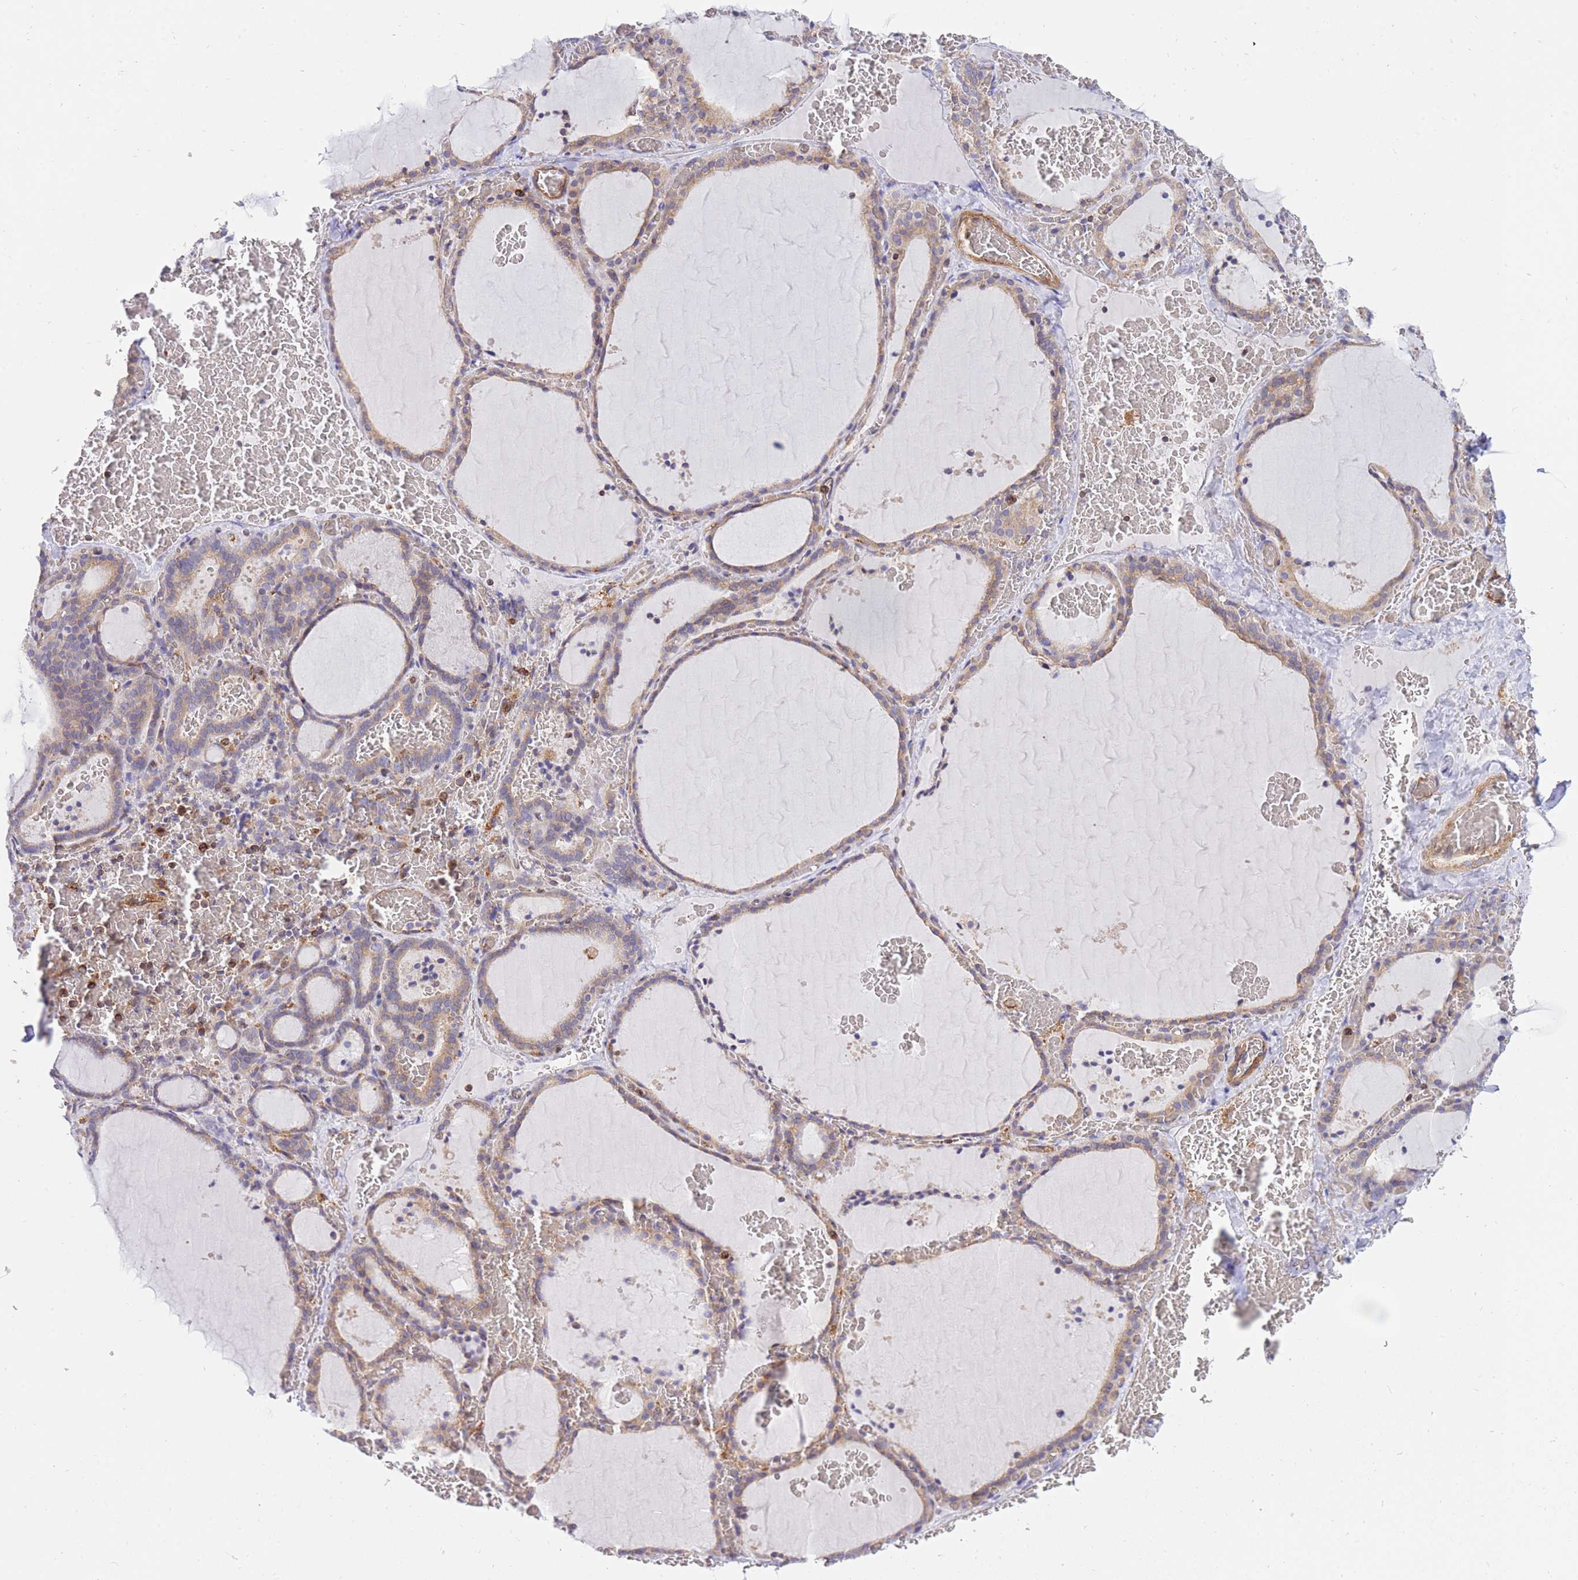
{"staining": {"intensity": "weak", "quantity": ">75%", "location": "cytoplasmic/membranous"}, "tissue": "thyroid gland", "cell_type": "Glandular cells", "image_type": "normal", "snomed": [{"axis": "morphology", "description": "Normal tissue, NOS"}, {"axis": "topography", "description": "Thyroid gland"}], "caption": "Protein expression analysis of normal thyroid gland demonstrates weak cytoplasmic/membranous staining in about >75% of glandular cells.", "gene": "REM1", "patient": {"sex": "female", "age": 39}}